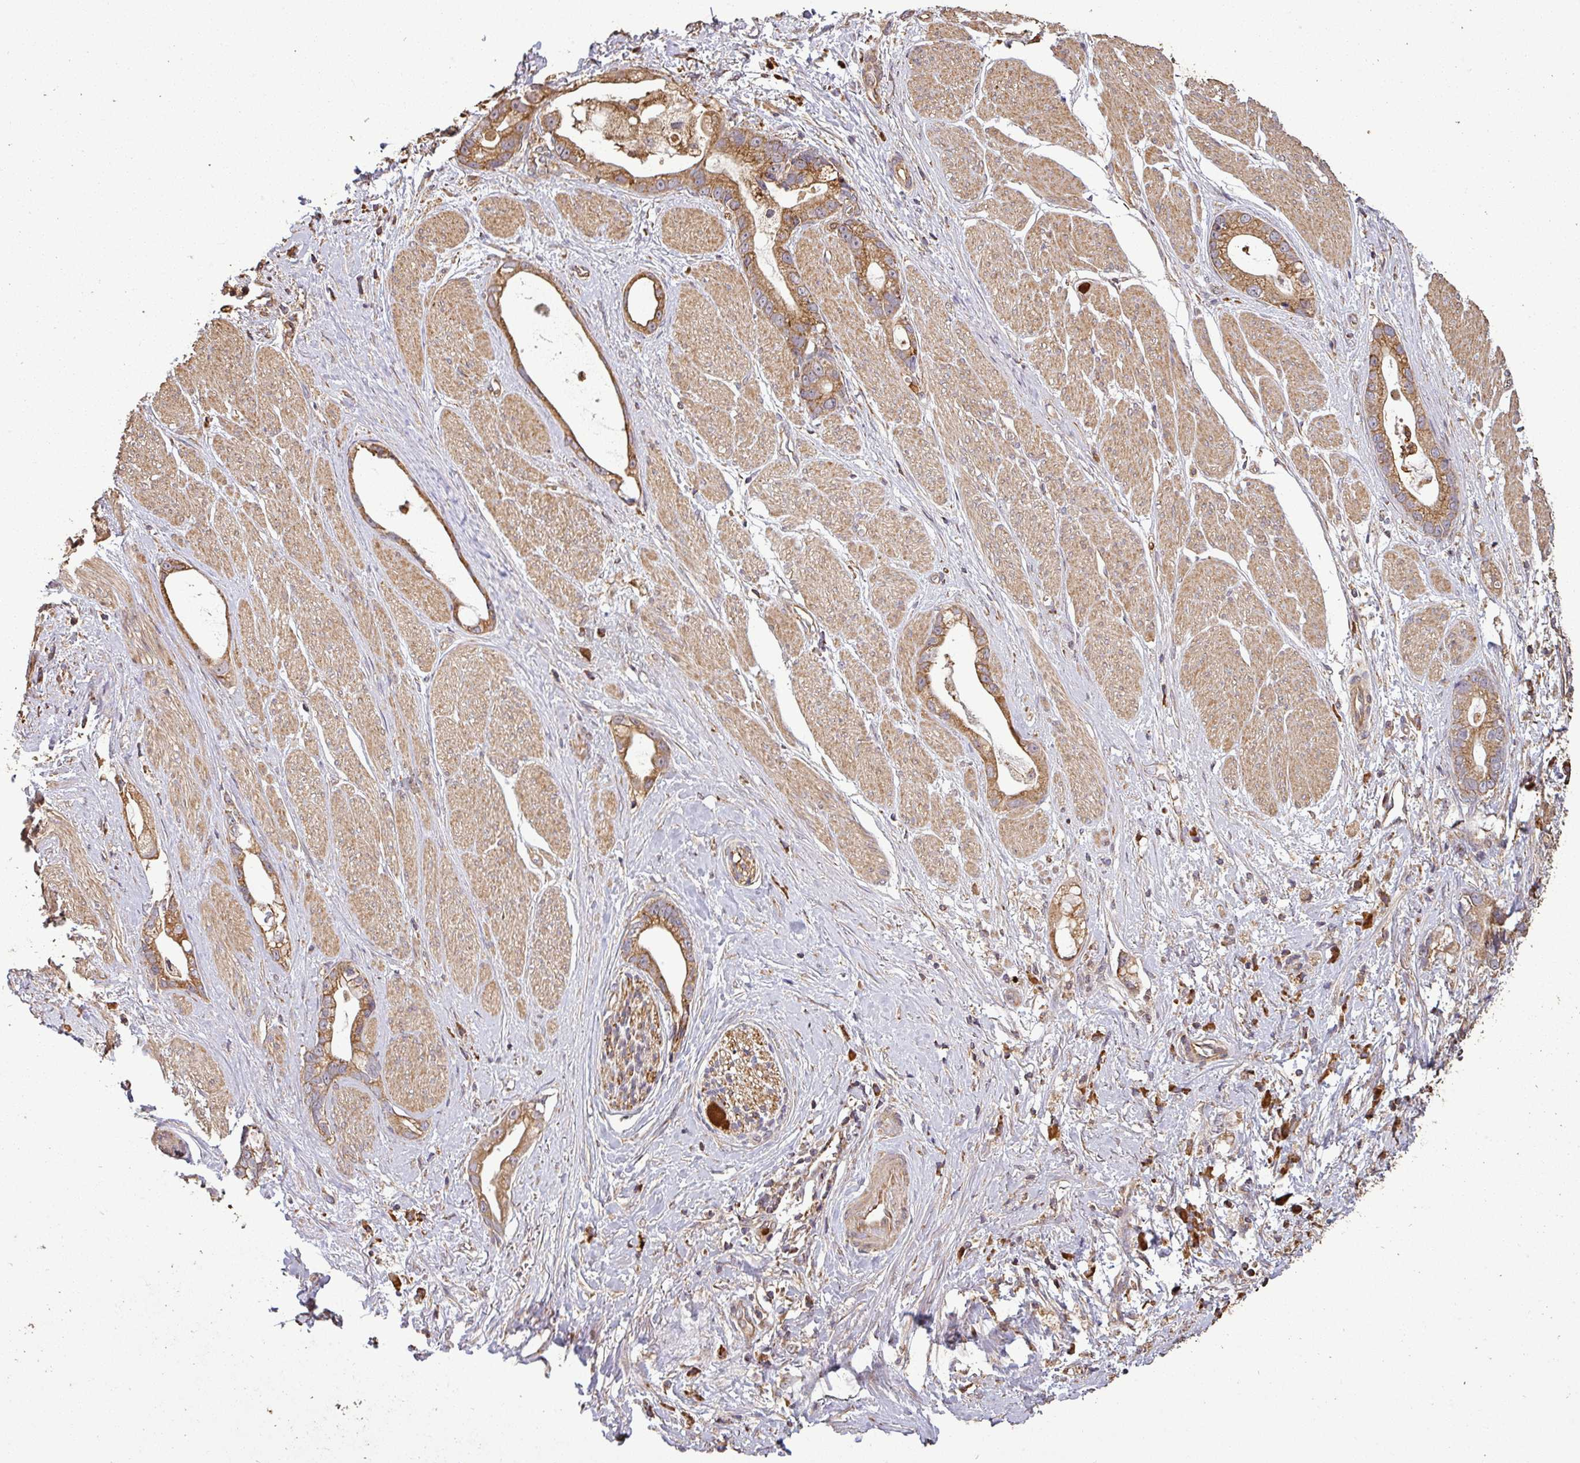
{"staining": {"intensity": "moderate", "quantity": ">75%", "location": "cytoplasmic/membranous"}, "tissue": "stomach cancer", "cell_type": "Tumor cells", "image_type": "cancer", "snomed": [{"axis": "morphology", "description": "Adenocarcinoma, NOS"}, {"axis": "topography", "description": "Stomach"}], "caption": "An immunohistochemistry micrograph of tumor tissue is shown. Protein staining in brown highlights moderate cytoplasmic/membranous positivity in adenocarcinoma (stomach) within tumor cells. (DAB IHC with brightfield microscopy, high magnification).", "gene": "PLEKHM1", "patient": {"sex": "male", "age": 55}}